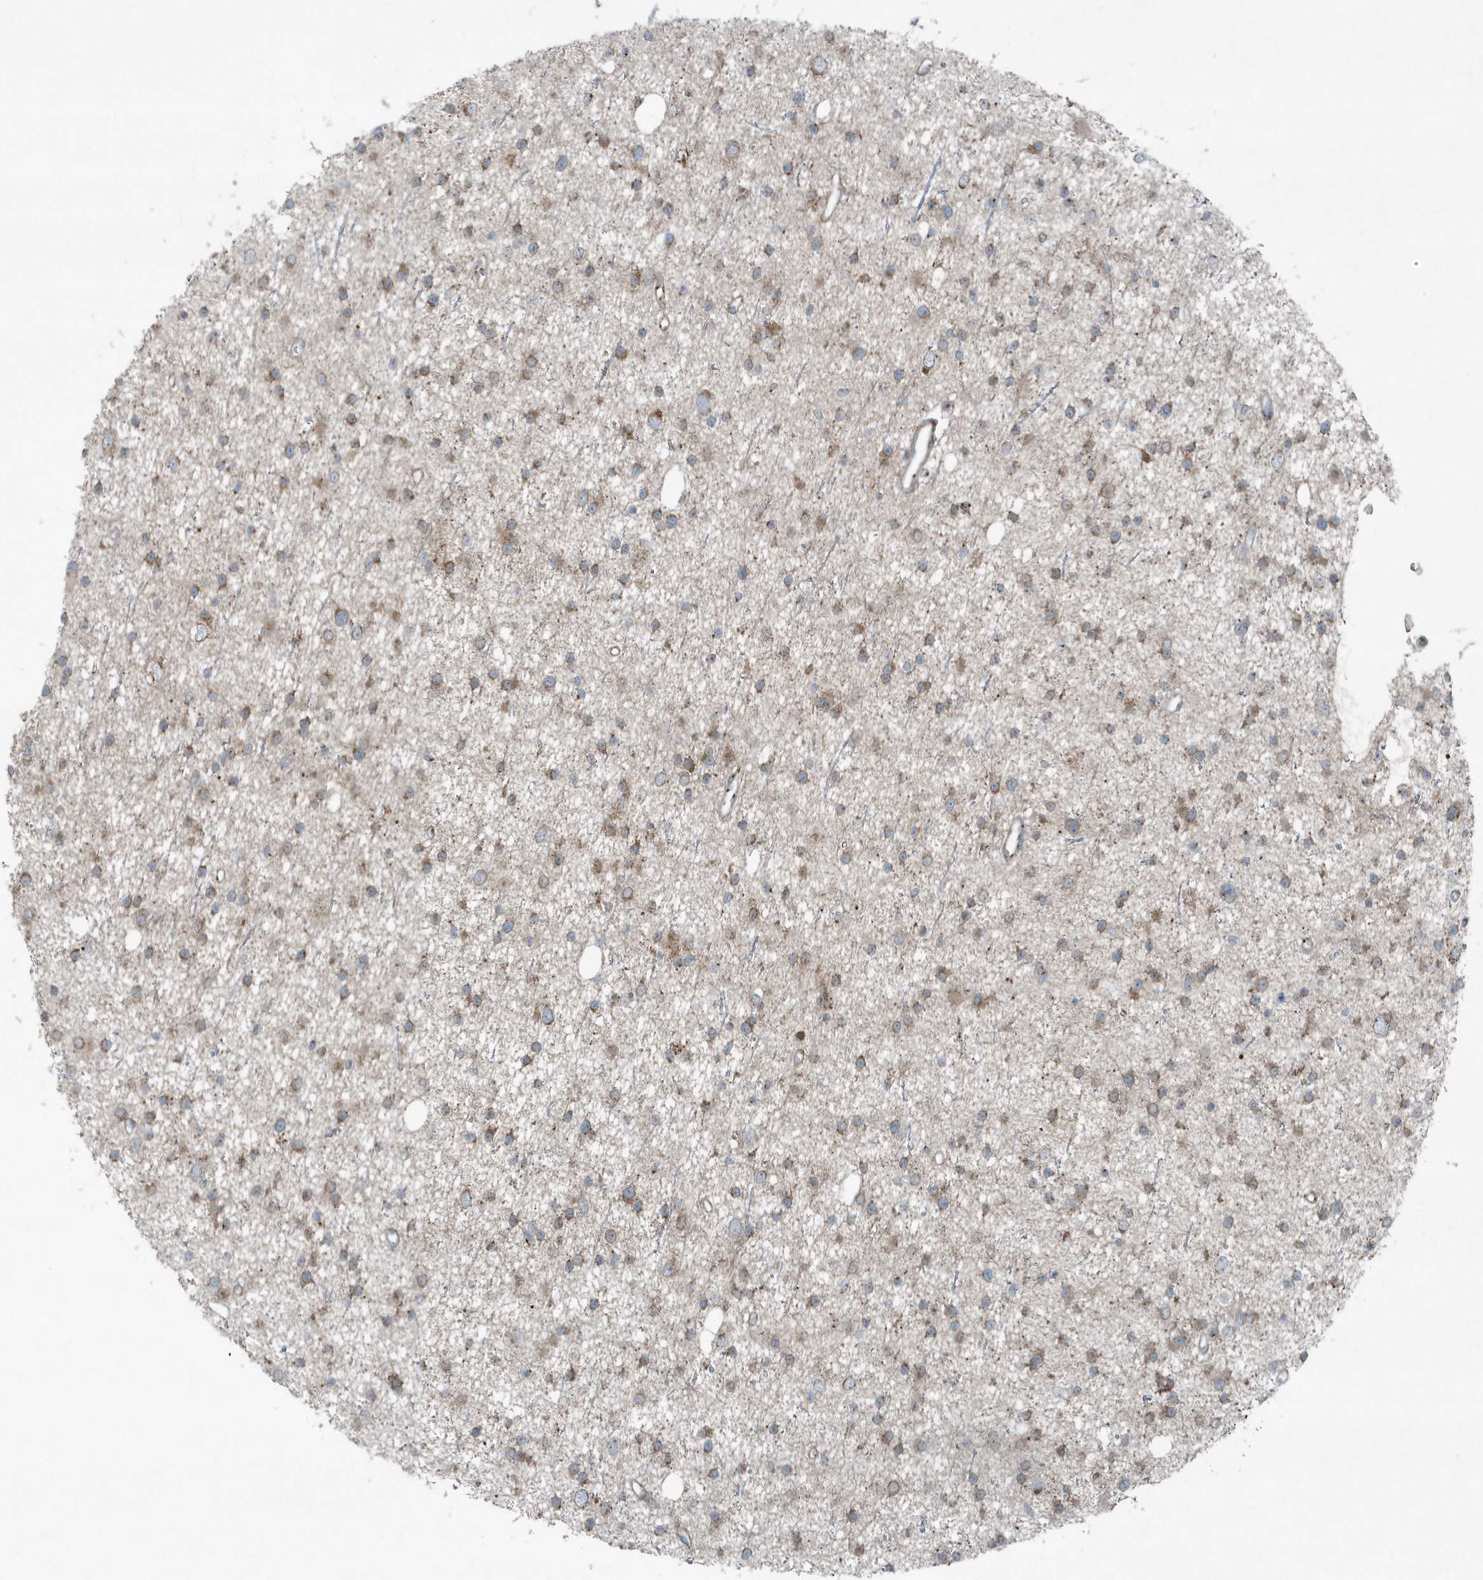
{"staining": {"intensity": "strong", "quantity": "25%-75%", "location": "cytoplasmic/membranous"}, "tissue": "glioma", "cell_type": "Tumor cells", "image_type": "cancer", "snomed": [{"axis": "morphology", "description": "Glioma, malignant, Low grade"}, {"axis": "topography", "description": "Cerebral cortex"}], "caption": "The histopathology image shows immunohistochemical staining of malignant glioma (low-grade). There is strong cytoplasmic/membranous staining is seen in about 25%-75% of tumor cells.", "gene": "GCC2", "patient": {"sex": "female", "age": 39}}